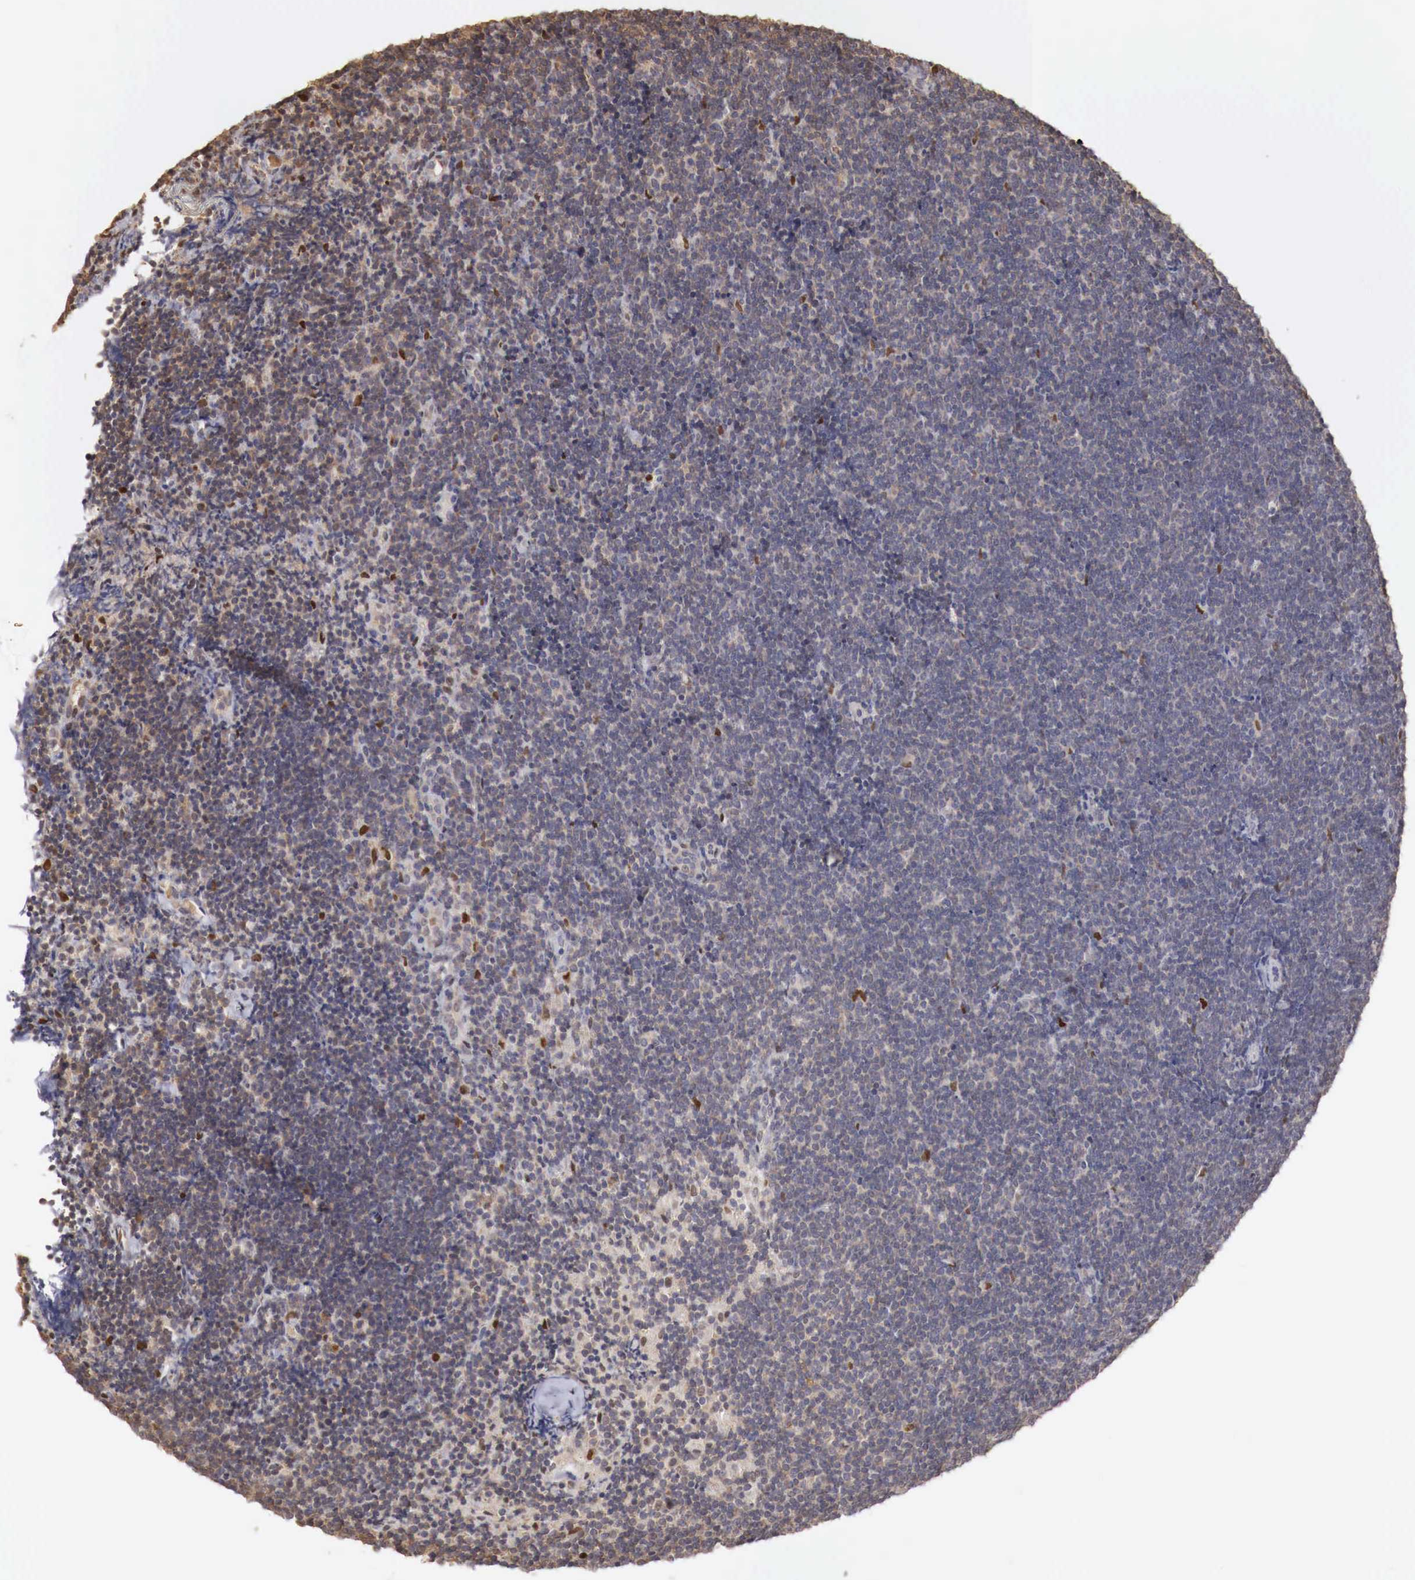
{"staining": {"intensity": "negative", "quantity": "none", "location": "none"}, "tissue": "lymphoma", "cell_type": "Tumor cells", "image_type": "cancer", "snomed": [{"axis": "morphology", "description": "Malignant lymphoma, non-Hodgkin's type, Low grade"}, {"axis": "topography", "description": "Lymph node"}], "caption": "Tumor cells are negative for protein expression in human lymphoma.", "gene": "KHDRBS2", "patient": {"sex": "female", "age": 51}}